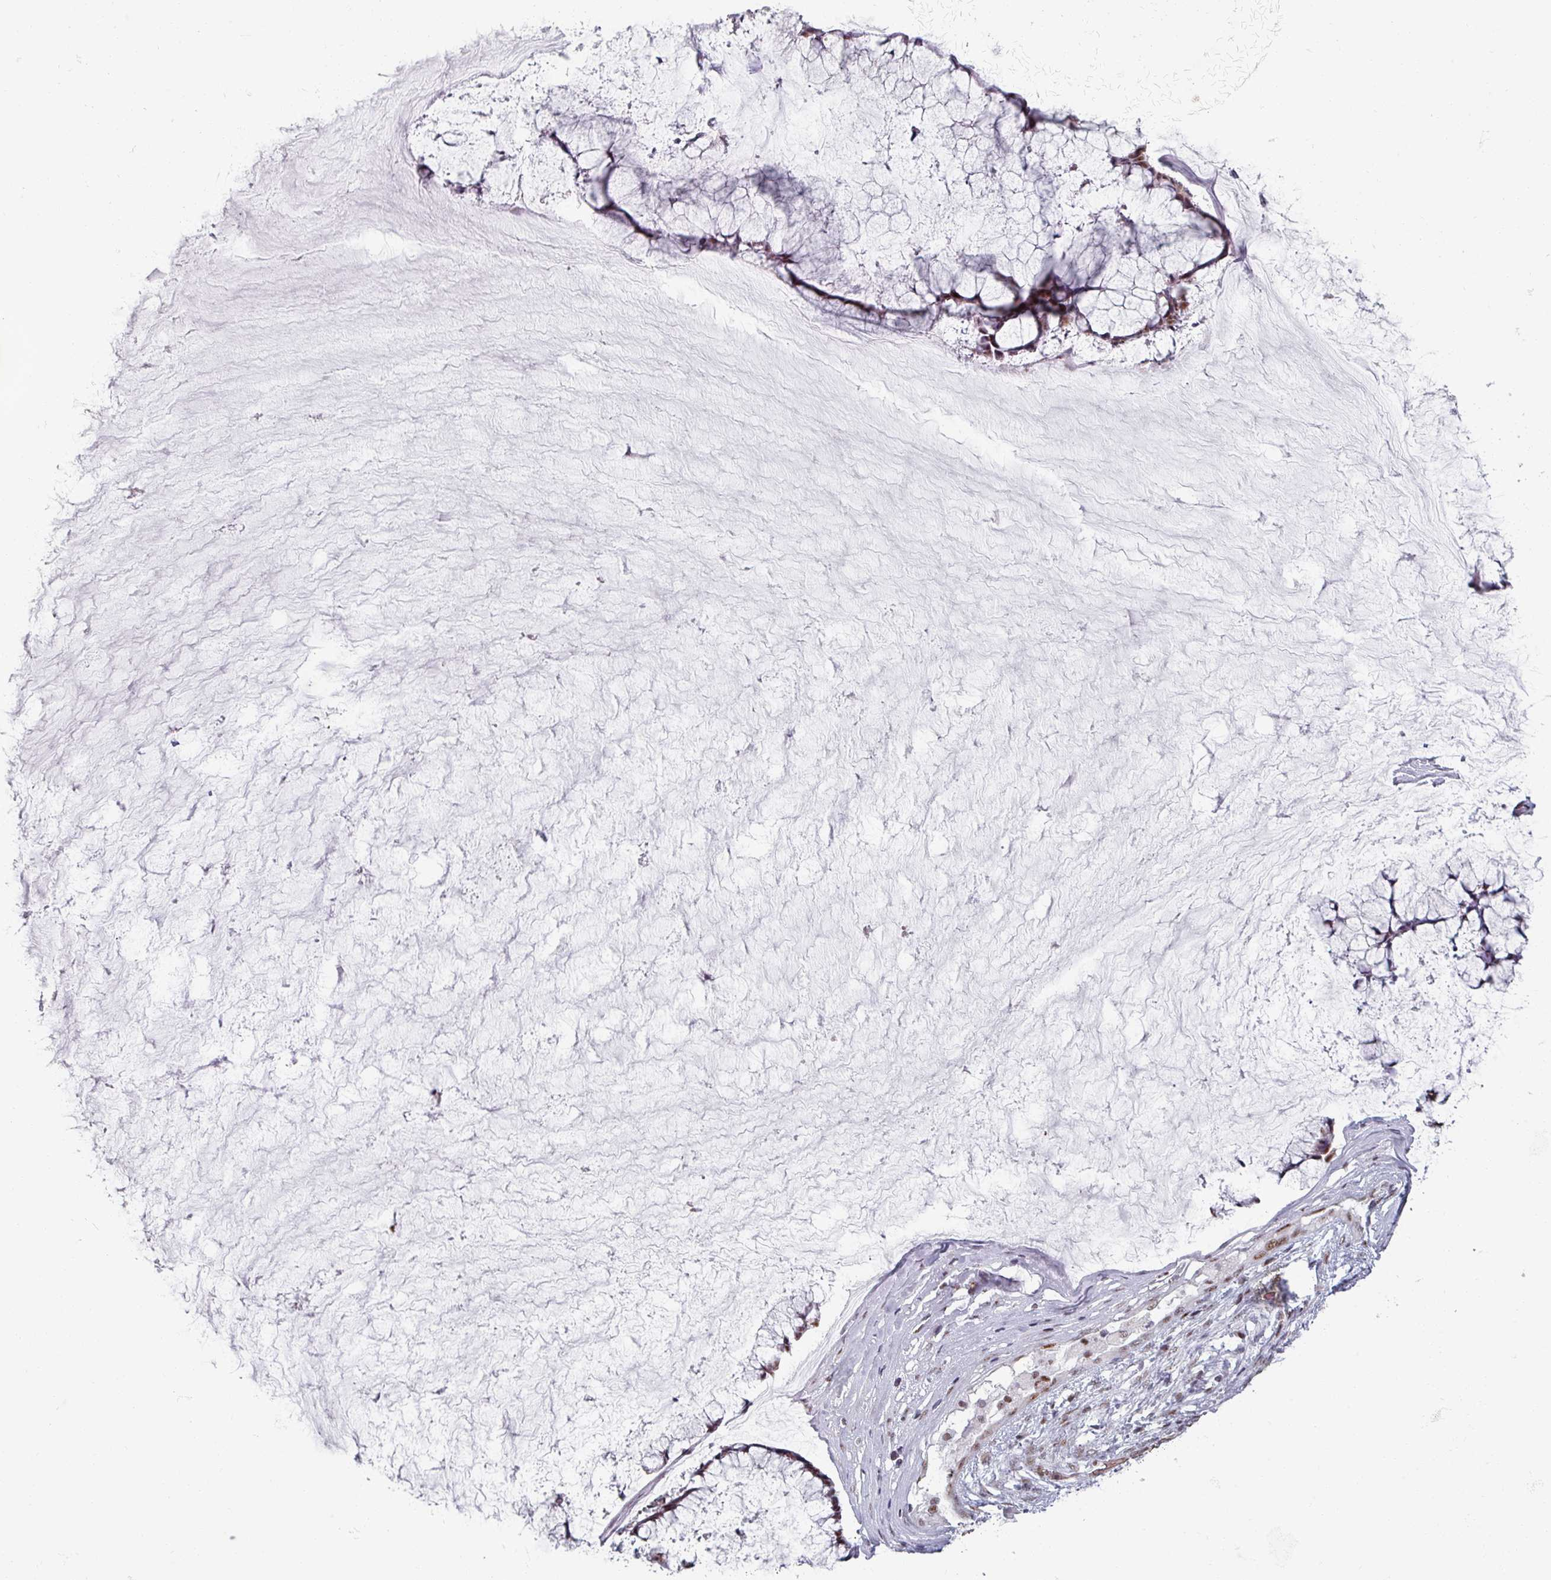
{"staining": {"intensity": "moderate", "quantity": "25%-75%", "location": "nuclear"}, "tissue": "ovarian cancer", "cell_type": "Tumor cells", "image_type": "cancer", "snomed": [{"axis": "morphology", "description": "Cystadenocarcinoma, mucinous, NOS"}, {"axis": "topography", "description": "Ovary"}], "caption": "IHC micrograph of neoplastic tissue: human ovarian cancer stained using IHC exhibits medium levels of moderate protein expression localized specifically in the nuclear of tumor cells, appearing as a nuclear brown color.", "gene": "NCOR1", "patient": {"sex": "female", "age": 42}}